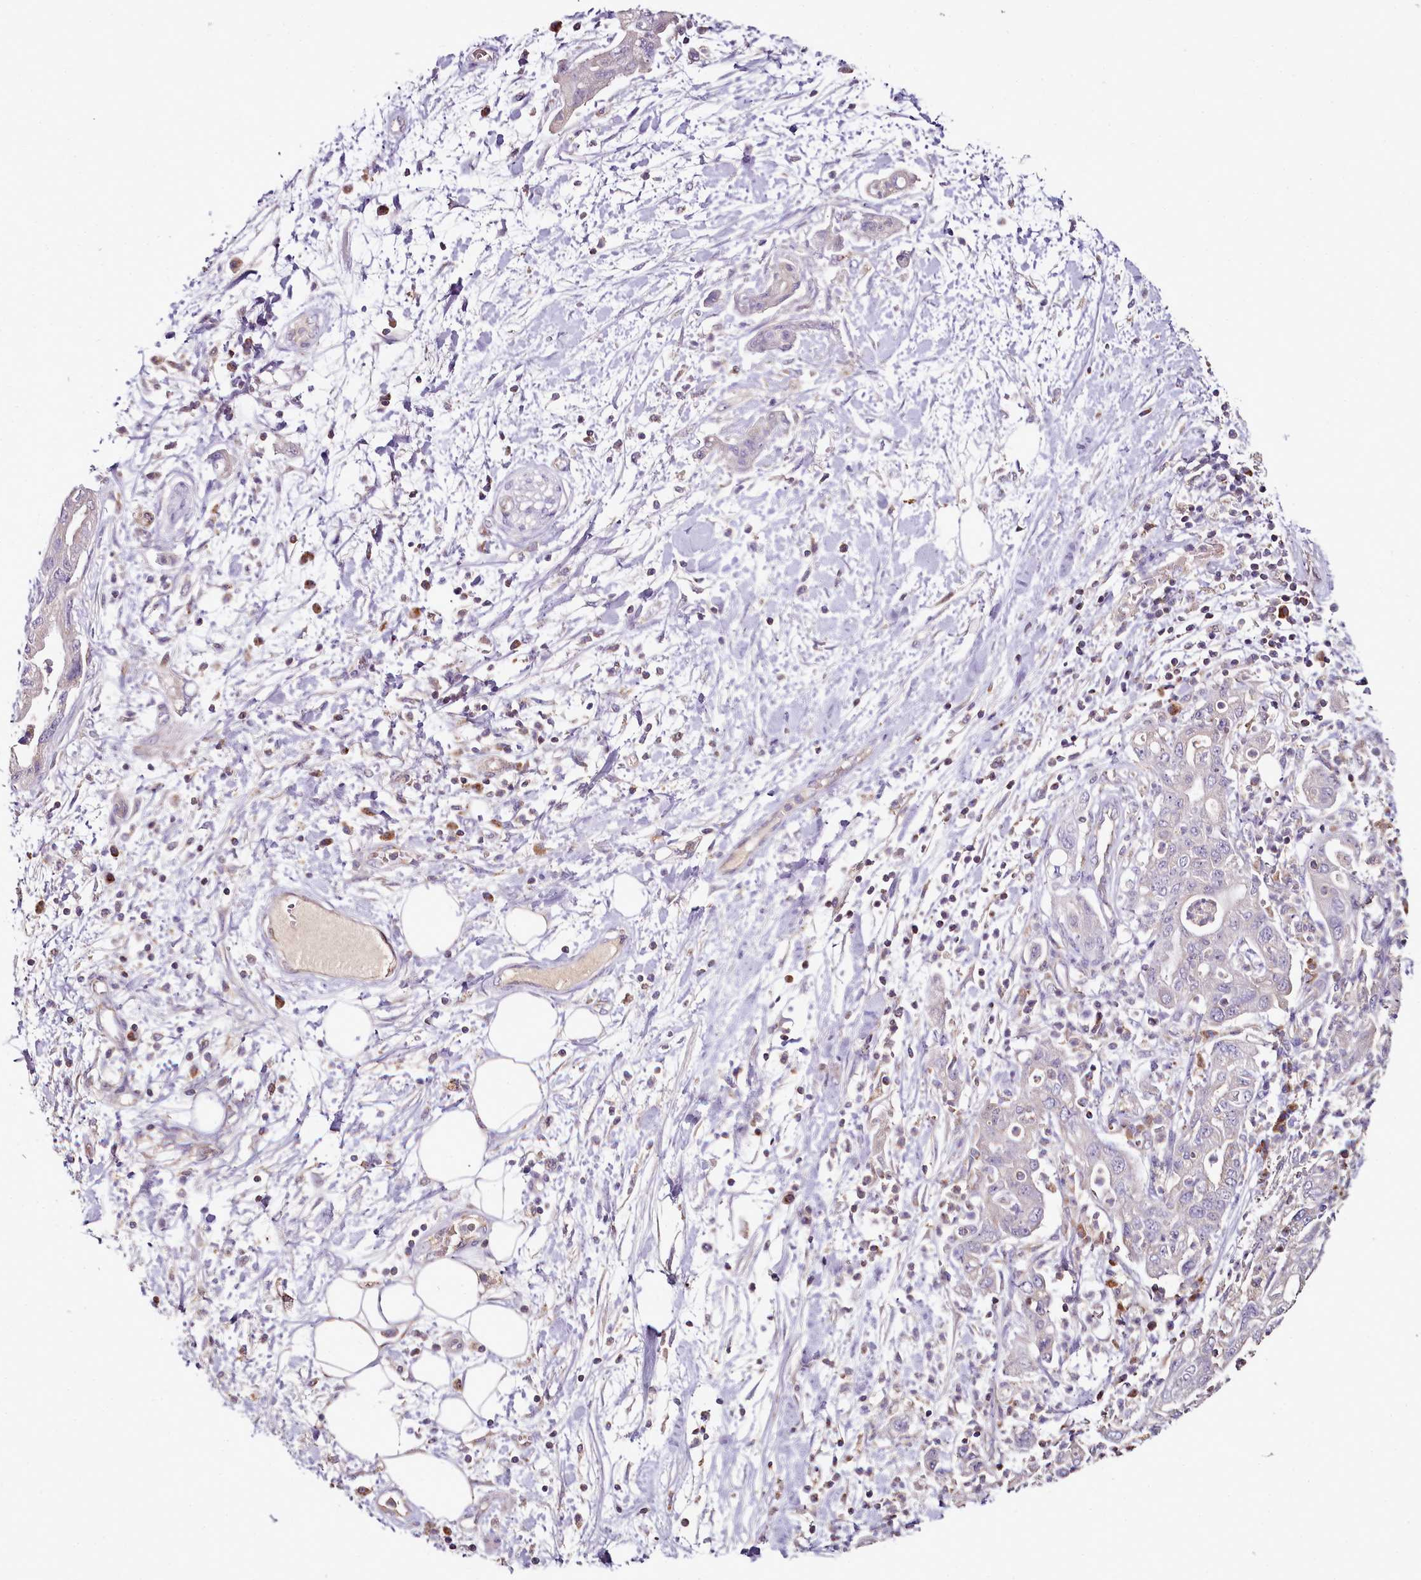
{"staining": {"intensity": "negative", "quantity": "none", "location": "none"}, "tissue": "pancreatic cancer", "cell_type": "Tumor cells", "image_type": "cancer", "snomed": [{"axis": "morphology", "description": "Adenocarcinoma, NOS"}, {"axis": "topography", "description": "Pancreas"}], "caption": "This is an immunohistochemistry histopathology image of human pancreatic cancer. There is no expression in tumor cells.", "gene": "ACSS1", "patient": {"sex": "female", "age": 73}}